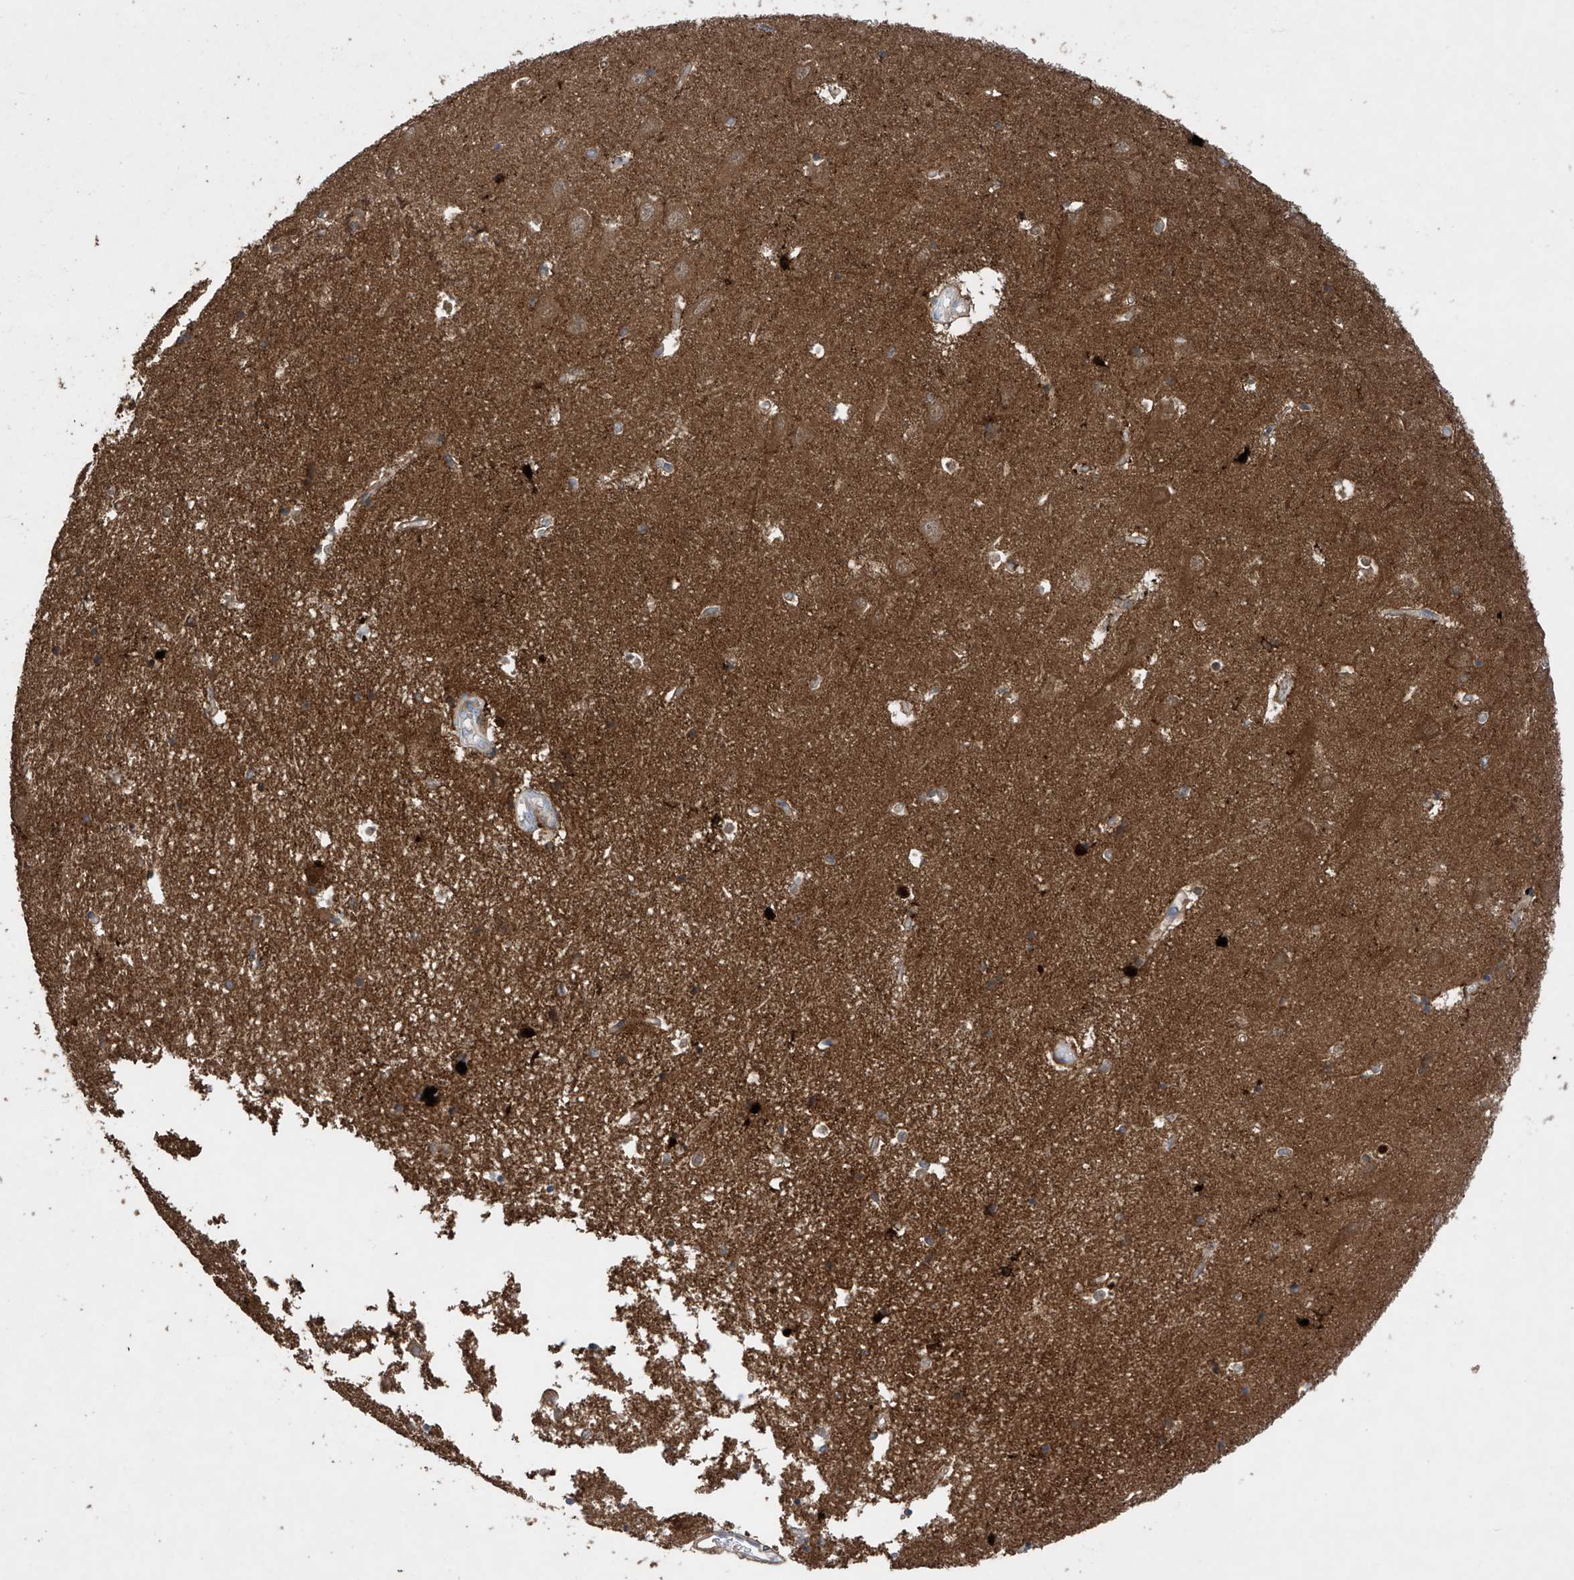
{"staining": {"intensity": "strong", "quantity": "<25%", "location": "cytoplasmic/membranous,nuclear"}, "tissue": "hippocampus", "cell_type": "Glial cells", "image_type": "normal", "snomed": [{"axis": "morphology", "description": "Normal tissue, NOS"}, {"axis": "topography", "description": "Hippocampus"}], "caption": "This is a histology image of IHC staining of unremarkable hippocampus, which shows strong expression in the cytoplasmic/membranous,nuclear of glial cells.", "gene": "PHACTR2", "patient": {"sex": "male", "age": 70}}